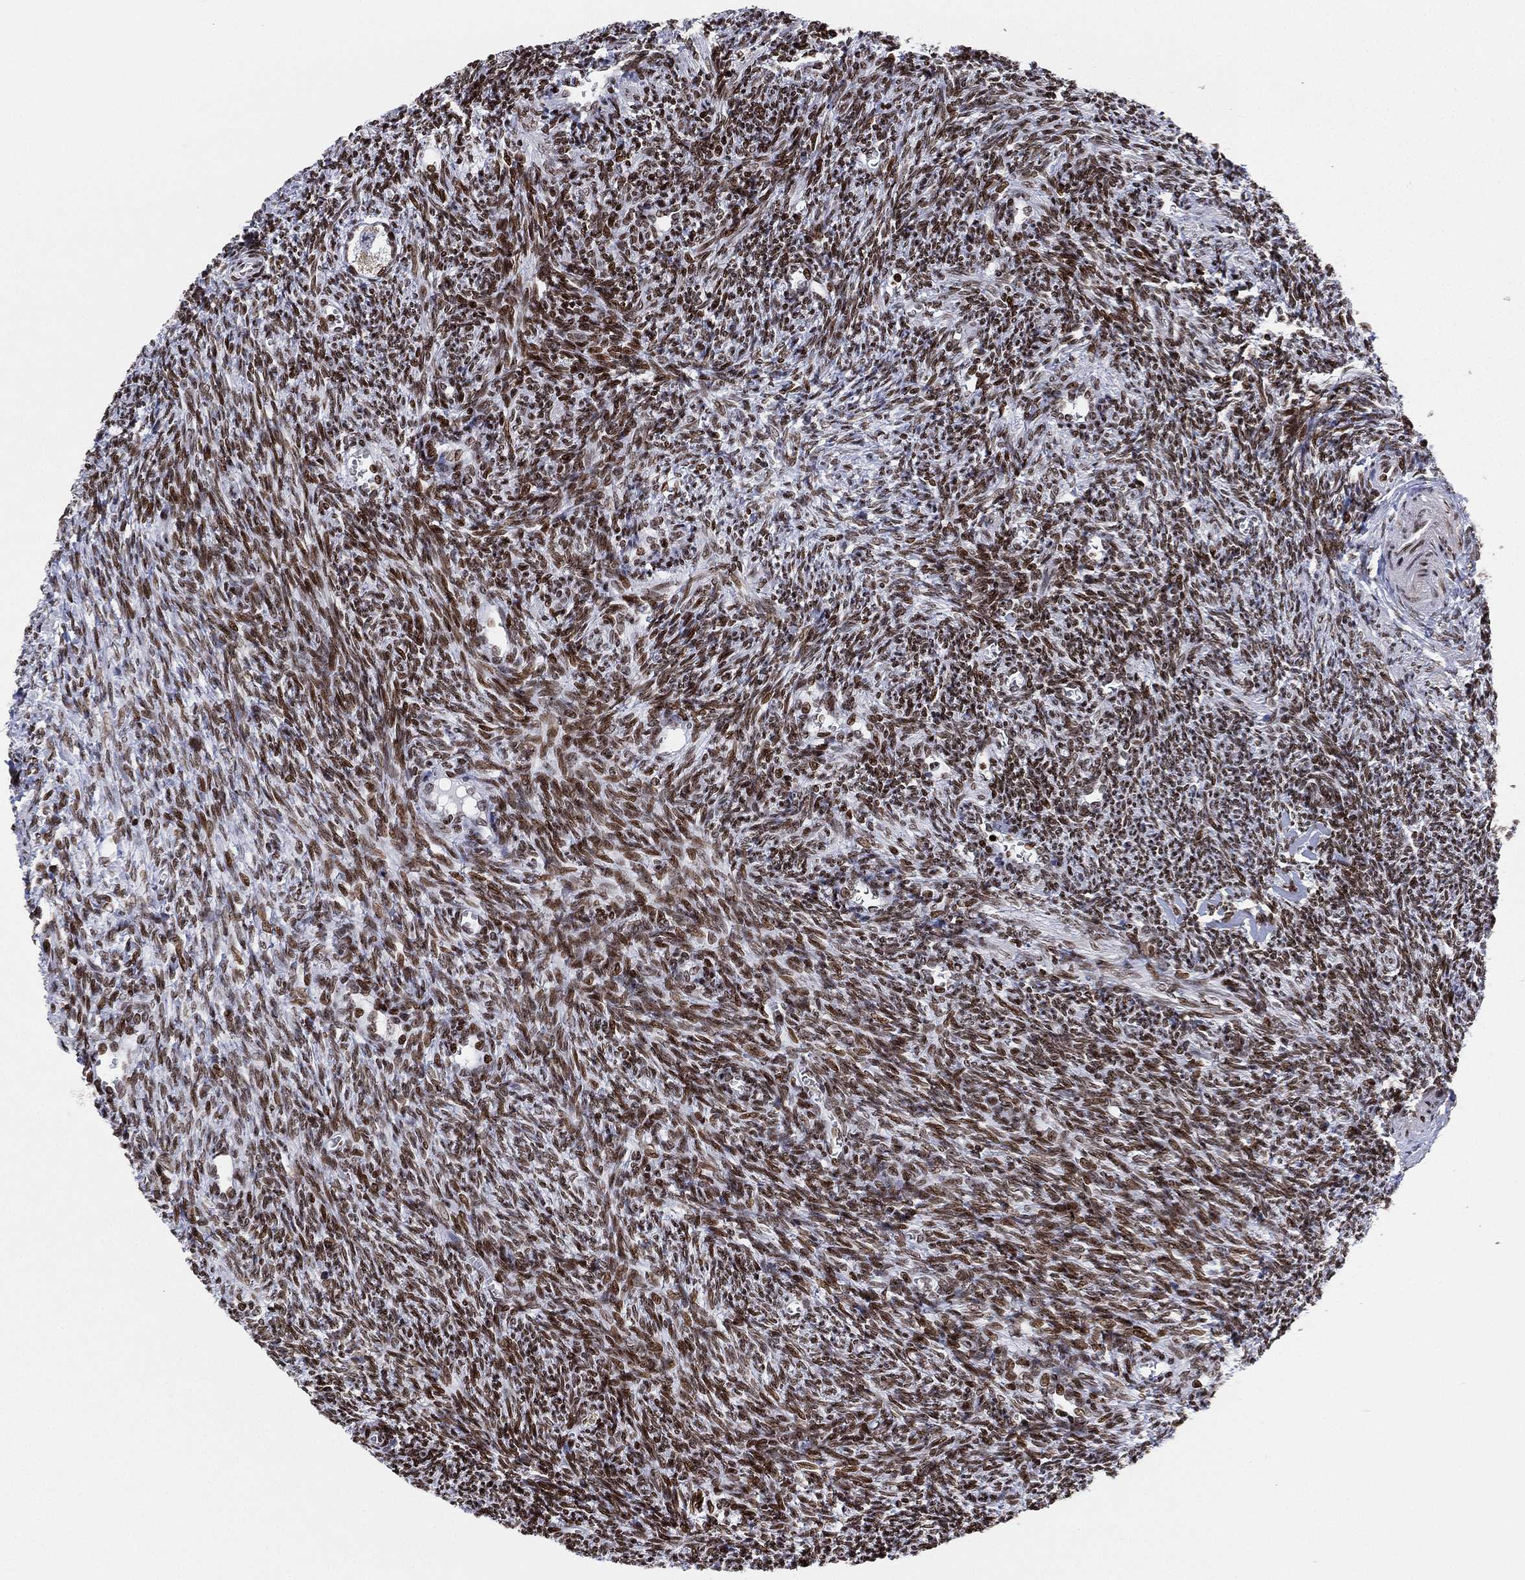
{"staining": {"intensity": "weak", "quantity": ">75%", "location": "cytoplasmic/membranous"}, "tissue": "ovary", "cell_type": "Follicle cells", "image_type": "normal", "snomed": [{"axis": "morphology", "description": "Normal tissue, NOS"}, {"axis": "topography", "description": "Ovary"}], "caption": "IHC of benign human ovary demonstrates low levels of weak cytoplasmic/membranous expression in about >75% of follicle cells.", "gene": "MFSD14A", "patient": {"sex": "female", "age": 27}}